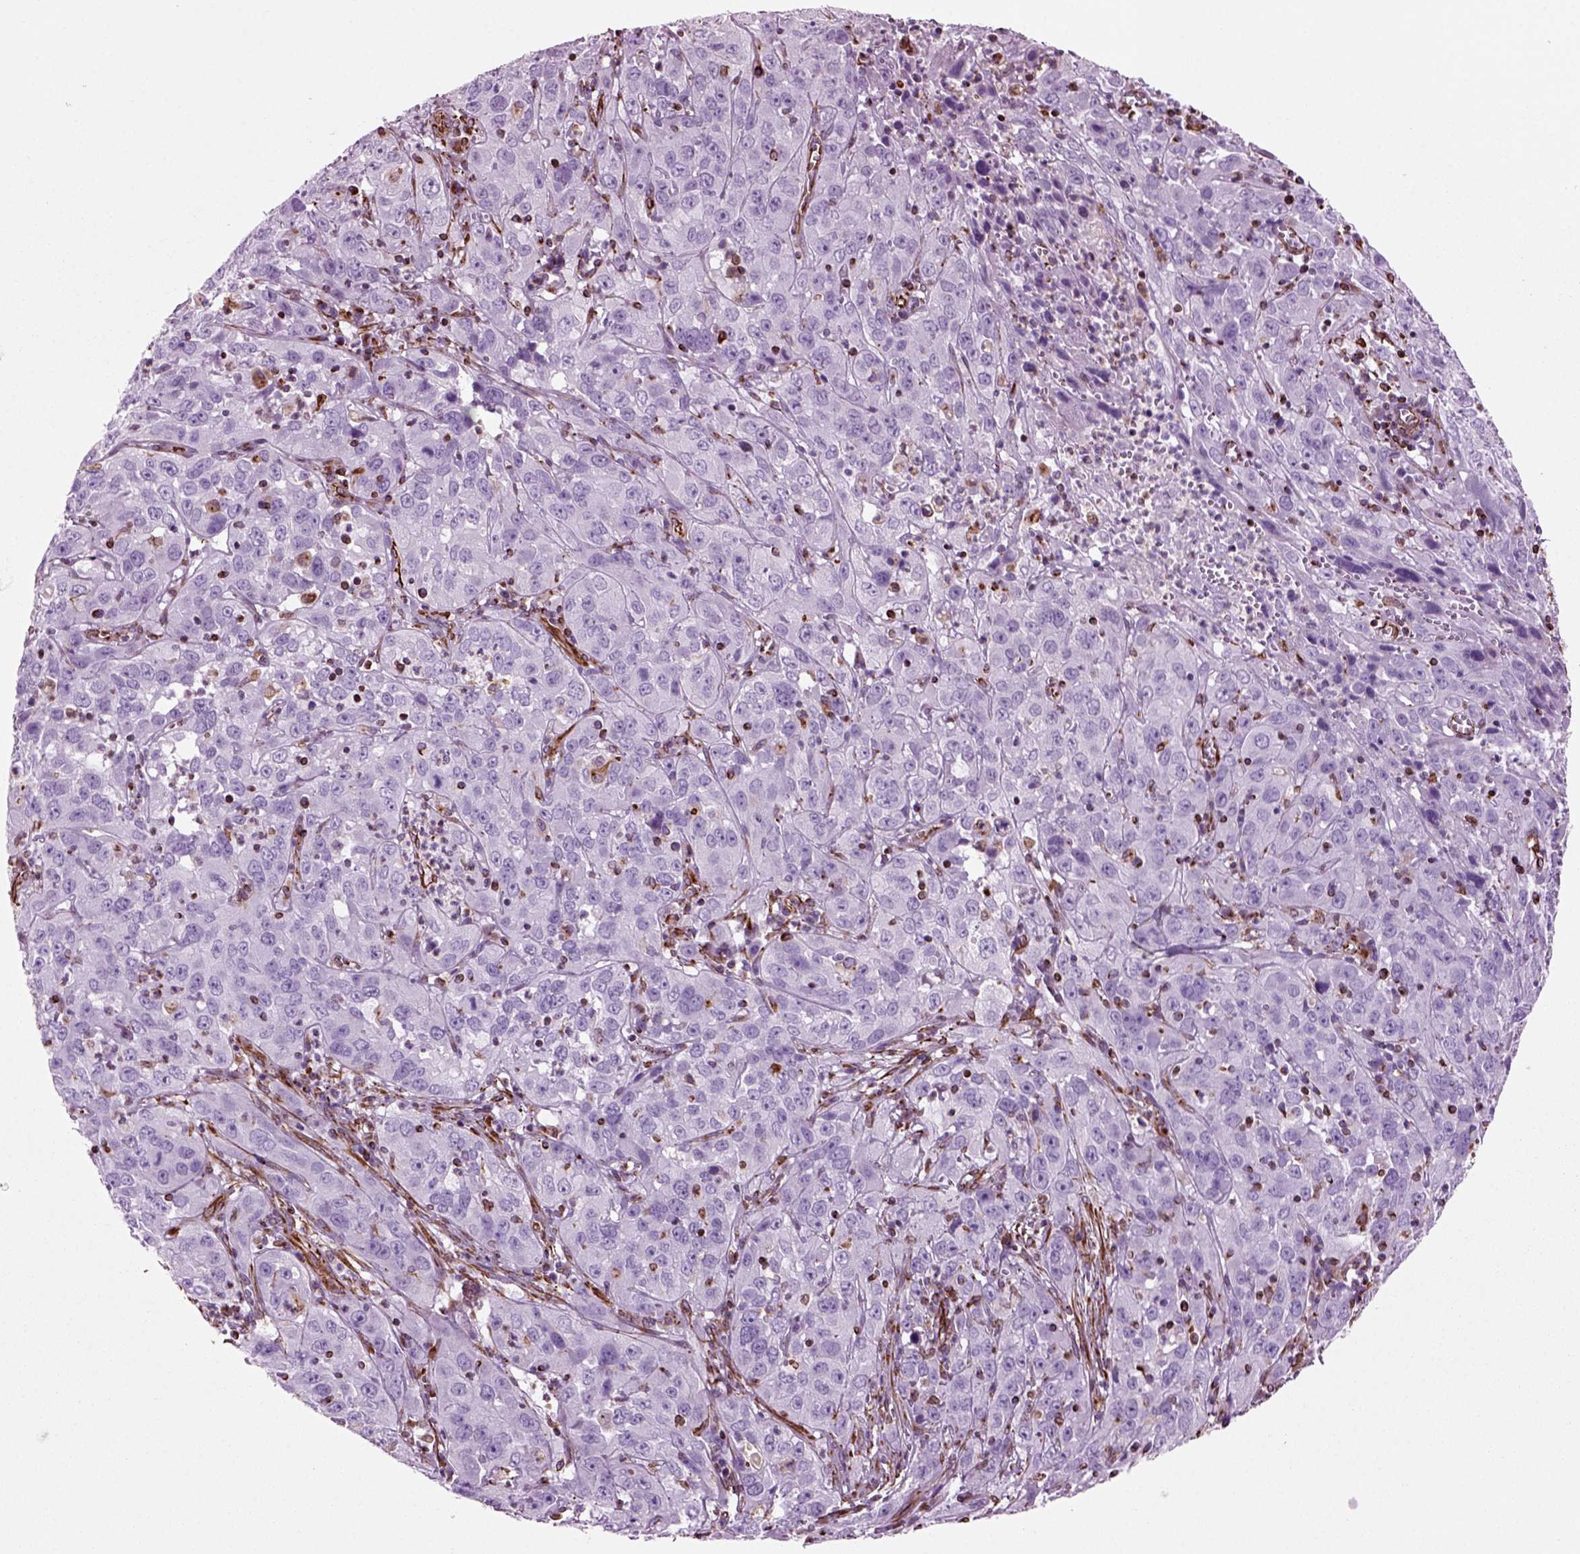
{"staining": {"intensity": "negative", "quantity": "none", "location": "none"}, "tissue": "cervical cancer", "cell_type": "Tumor cells", "image_type": "cancer", "snomed": [{"axis": "morphology", "description": "Squamous cell carcinoma, NOS"}, {"axis": "topography", "description": "Cervix"}], "caption": "An immunohistochemistry micrograph of cervical cancer (squamous cell carcinoma) is shown. There is no staining in tumor cells of cervical cancer (squamous cell carcinoma).", "gene": "ACER3", "patient": {"sex": "female", "age": 32}}